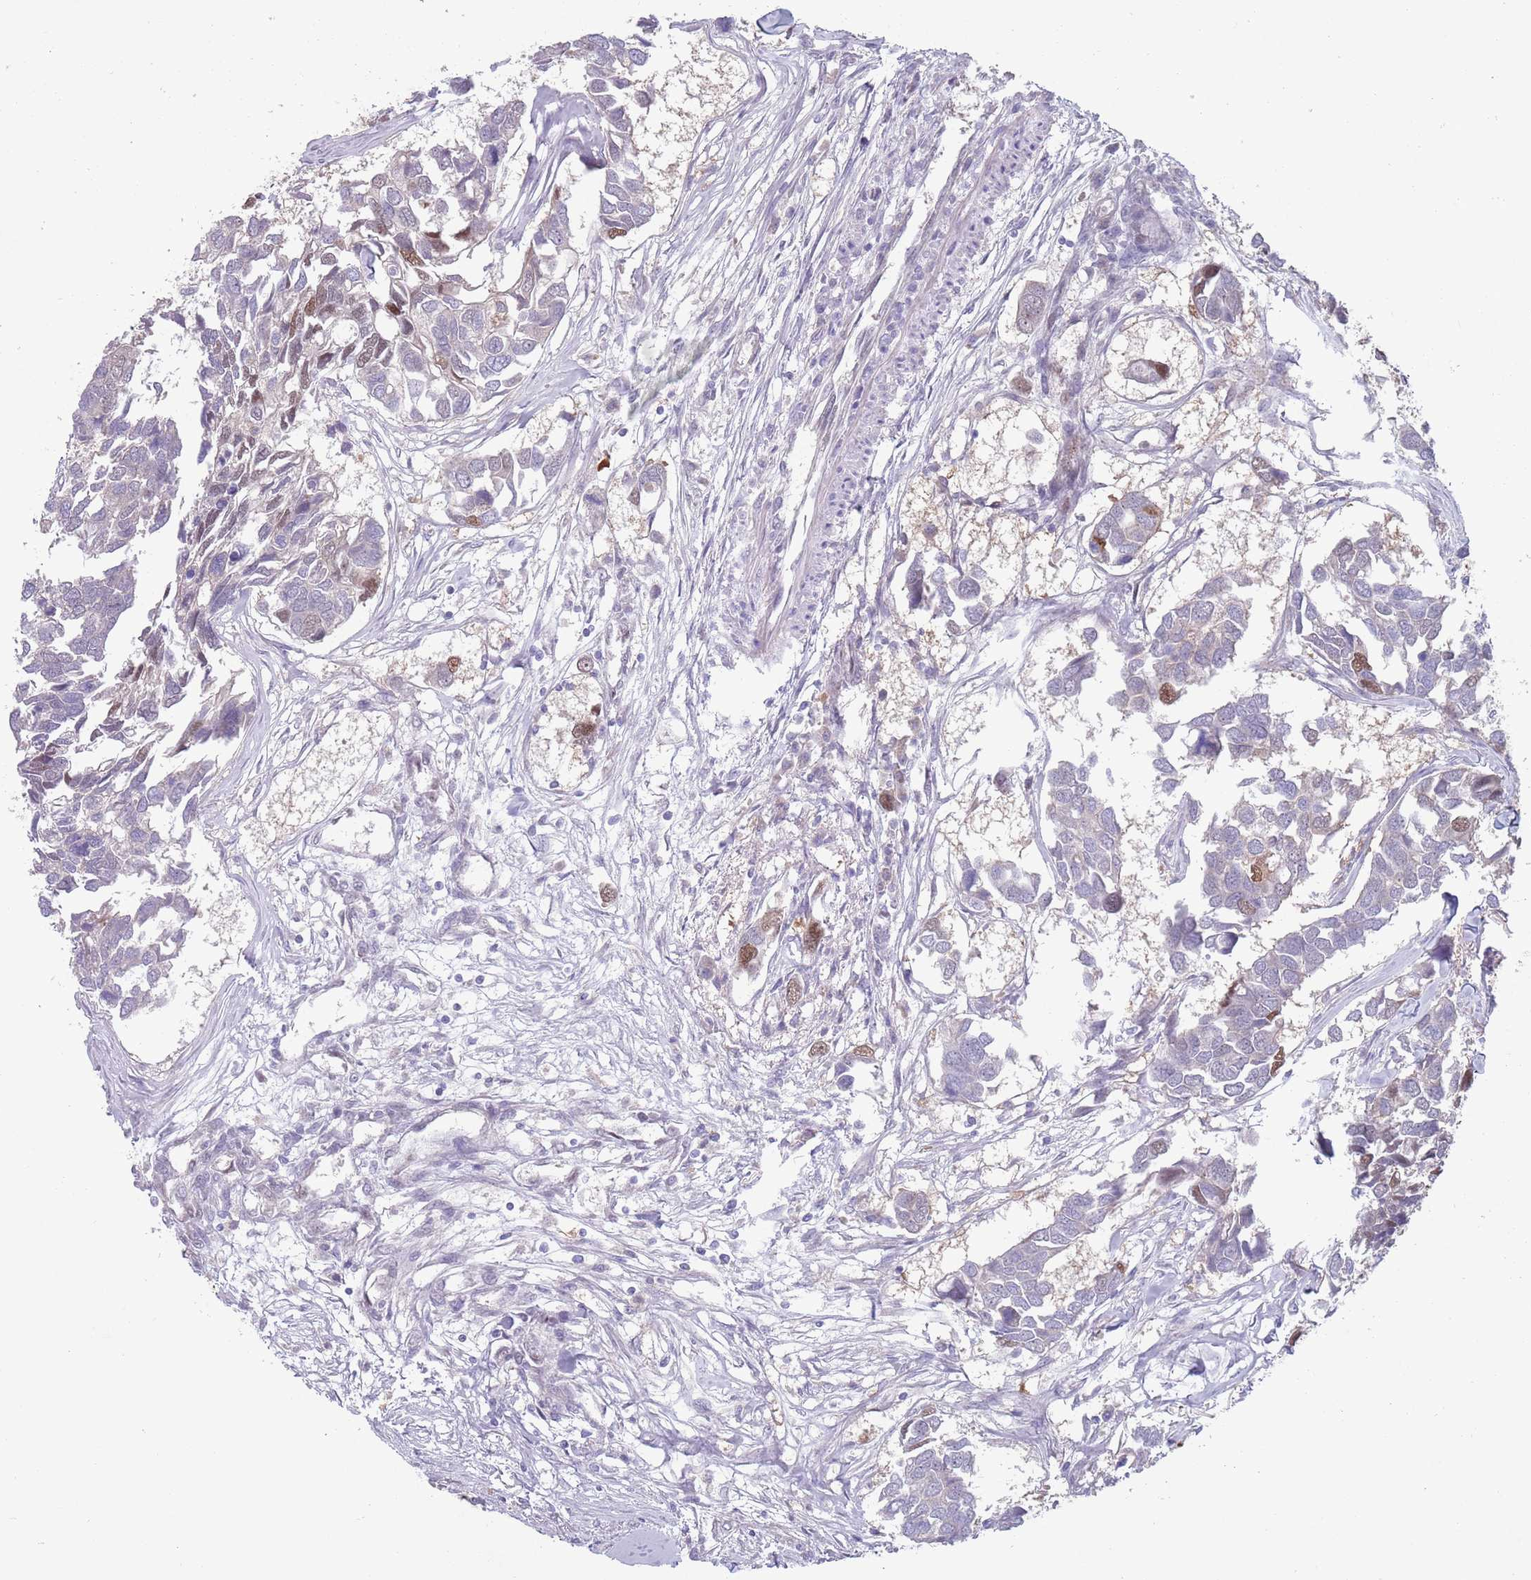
{"staining": {"intensity": "moderate", "quantity": "<25%", "location": "nuclear"}, "tissue": "breast cancer", "cell_type": "Tumor cells", "image_type": "cancer", "snomed": [{"axis": "morphology", "description": "Duct carcinoma"}, {"axis": "topography", "description": "Breast"}], "caption": "IHC of breast cancer (intraductal carcinoma) shows low levels of moderate nuclear staining in about <25% of tumor cells.", "gene": "CLNS1A", "patient": {"sex": "female", "age": 83}}